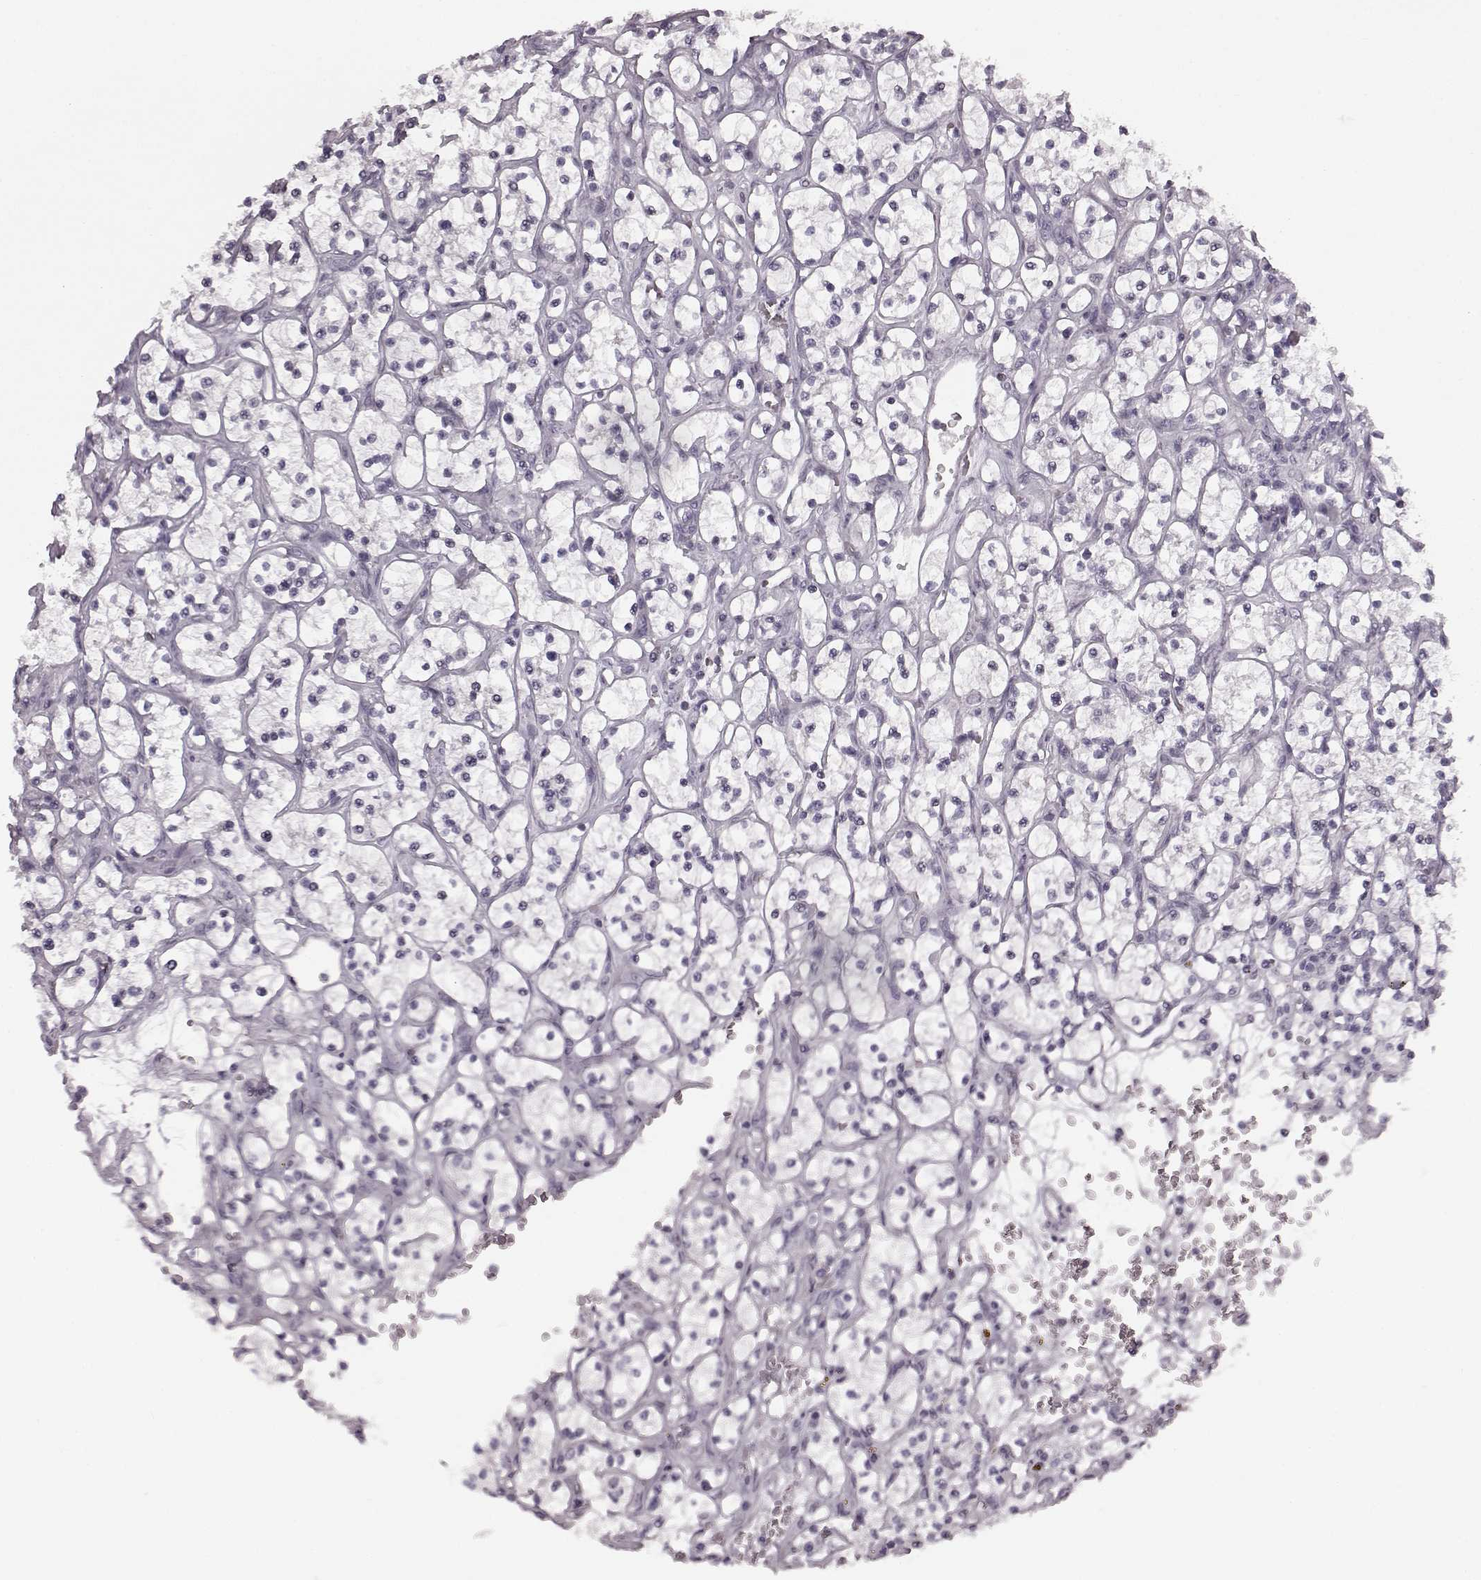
{"staining": {"intensity": "negative", "quantity": "none", "location": "none"}, "tissue": "renal cancer", "cell_type": "Tumor cells", "image_type": "cancer", "snomed": [{"axis": "morphology", "description": "Adenocarcinoma, NOS"}, {"axis": "topography", "description": "Kidney"}], "caption": "This micrograph is of renal adenocarcinoma stained with immunohistochemistry (IHC) to label a protein in brown with the nuclei are counter-stained blue. There is no expression in tumor cells.", "gene": "SEMG2", "patient": {"sex": "female", "age": 64}}